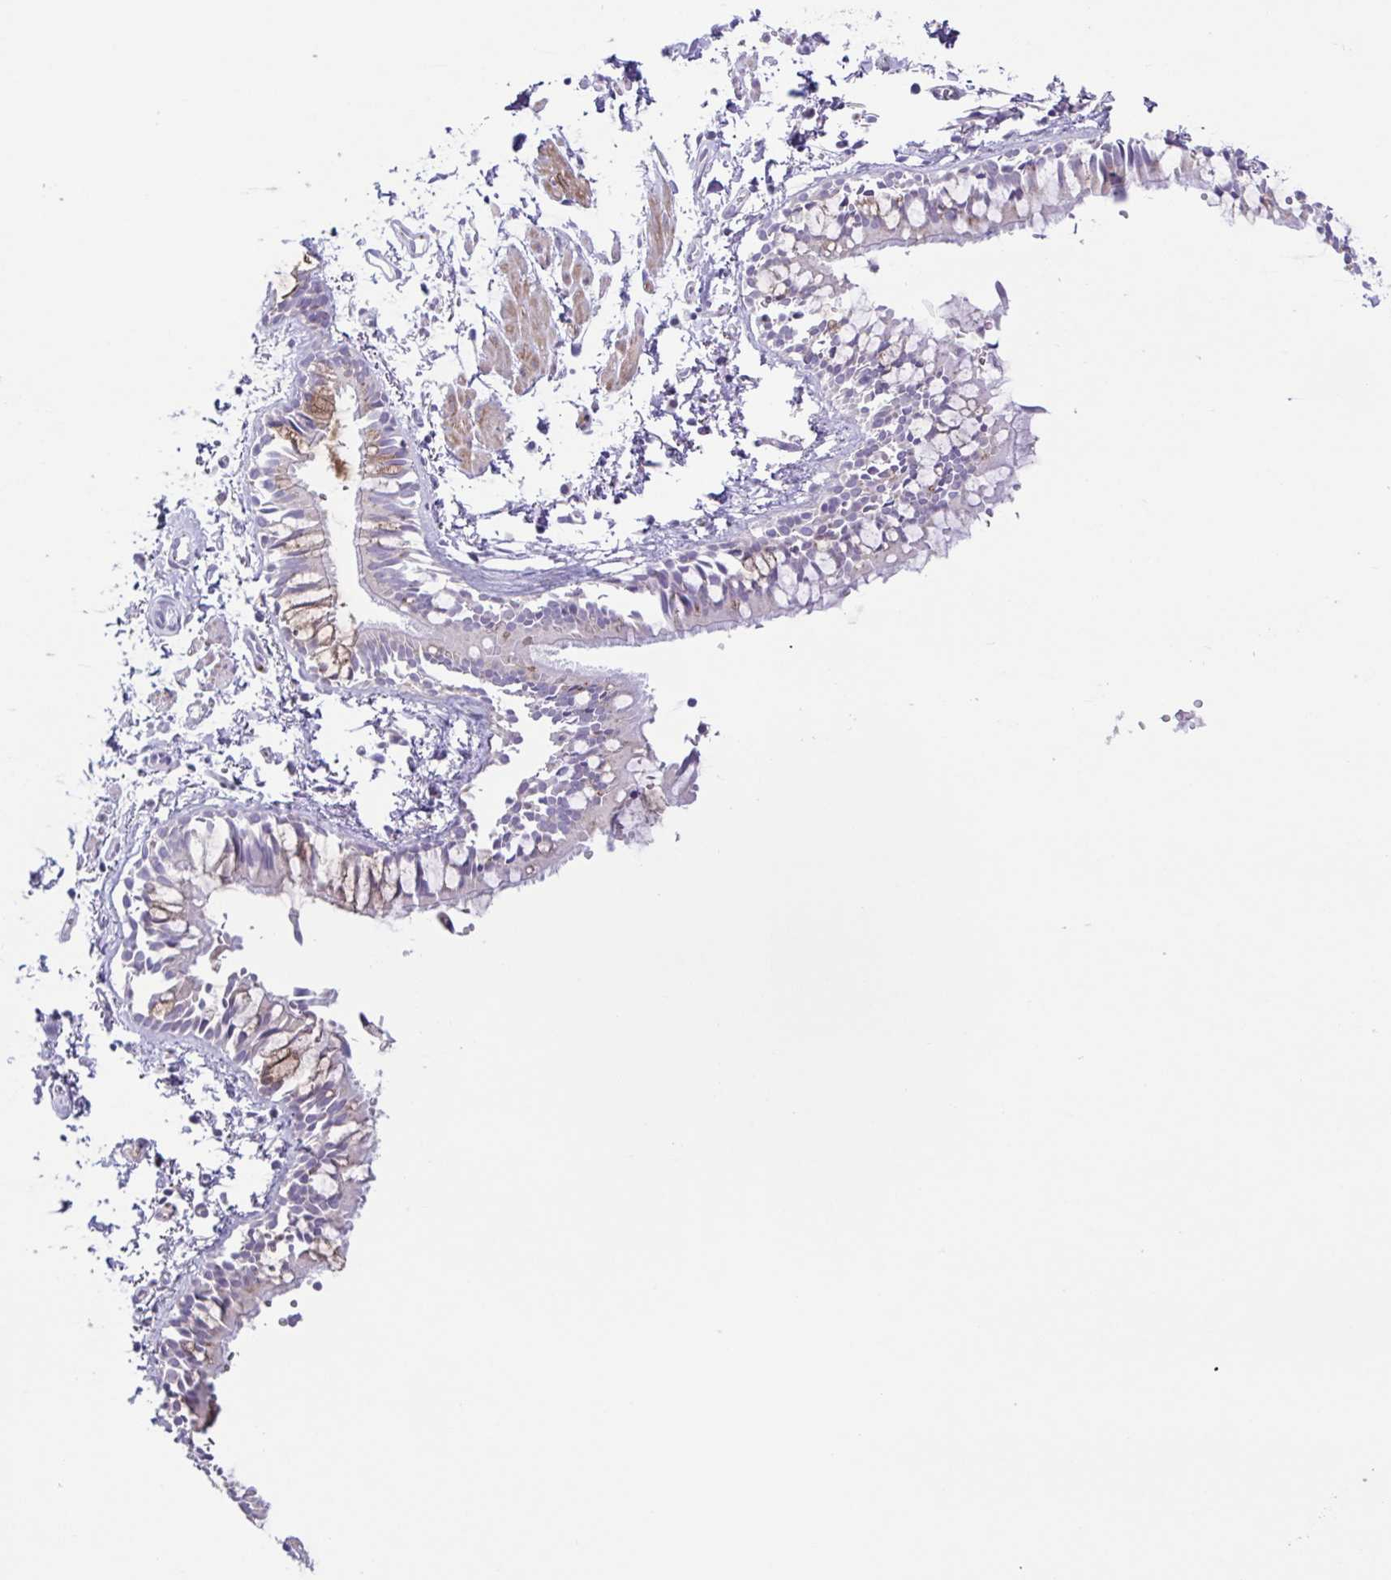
{"staining": {"intensity": "moderate", "quantity": "<25%", "location": "cytoplasmic/membranous"}, "tissue": "bronchus", "cell_type": "Respiratory epithelial cells", "image_type": "normal", "snomed": [{"axis": "morphology", "description": "Normal tissue, NOS"}, {"axis": "topography", "description": "Bronchus"}], "caption": "Protein expression analysis of normal bronchus demonstrates moderate cytoplasmic/membranous expression in approximately <25% of respiratory epithelial cells.", "gene": "COL17A1", "patient": {"sex": "female", "age": 59}}